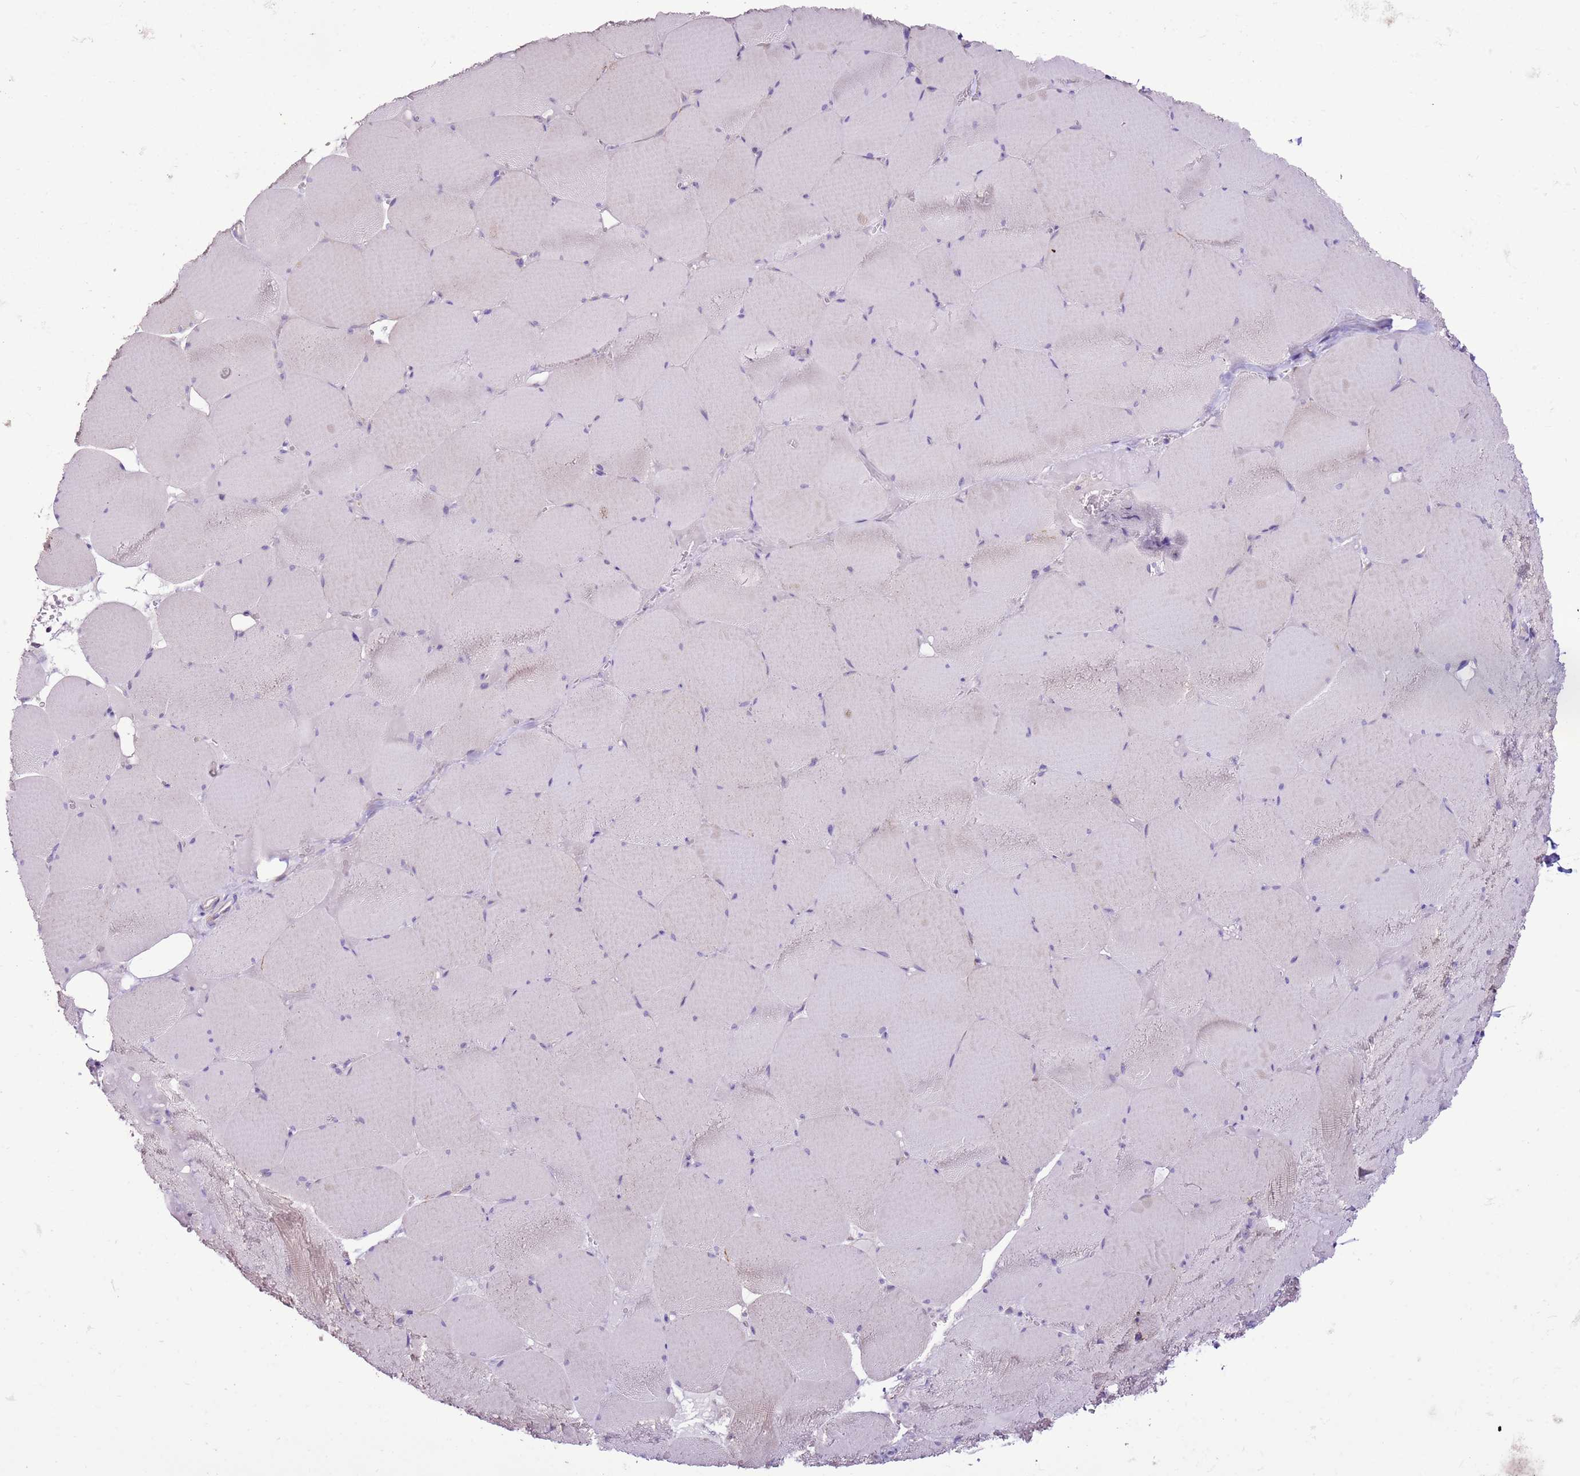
{"staining": {"intensity": "negative", "quantity": "none", "location": "none"}, "tissue": "skeletal muscle", "cell_type": "Myocytes", "image_type": "normal", "snomed": [{"axis": "morphology", "description": "Normal tissue, NOS"}, {"axis": "topography", "description": "Skeletal muscle"}, {"axis": "topography", "description": "Head-Neck"}], "caption": "An image of human skeletal muscle is negative for staining in myocytes. (DAB (3,3'-diaminobenzidine) immunohistochemistry with hematoxylin counter stain).", "gene": "MRPL36", "patient": {"sex": "male", "age": 66}}